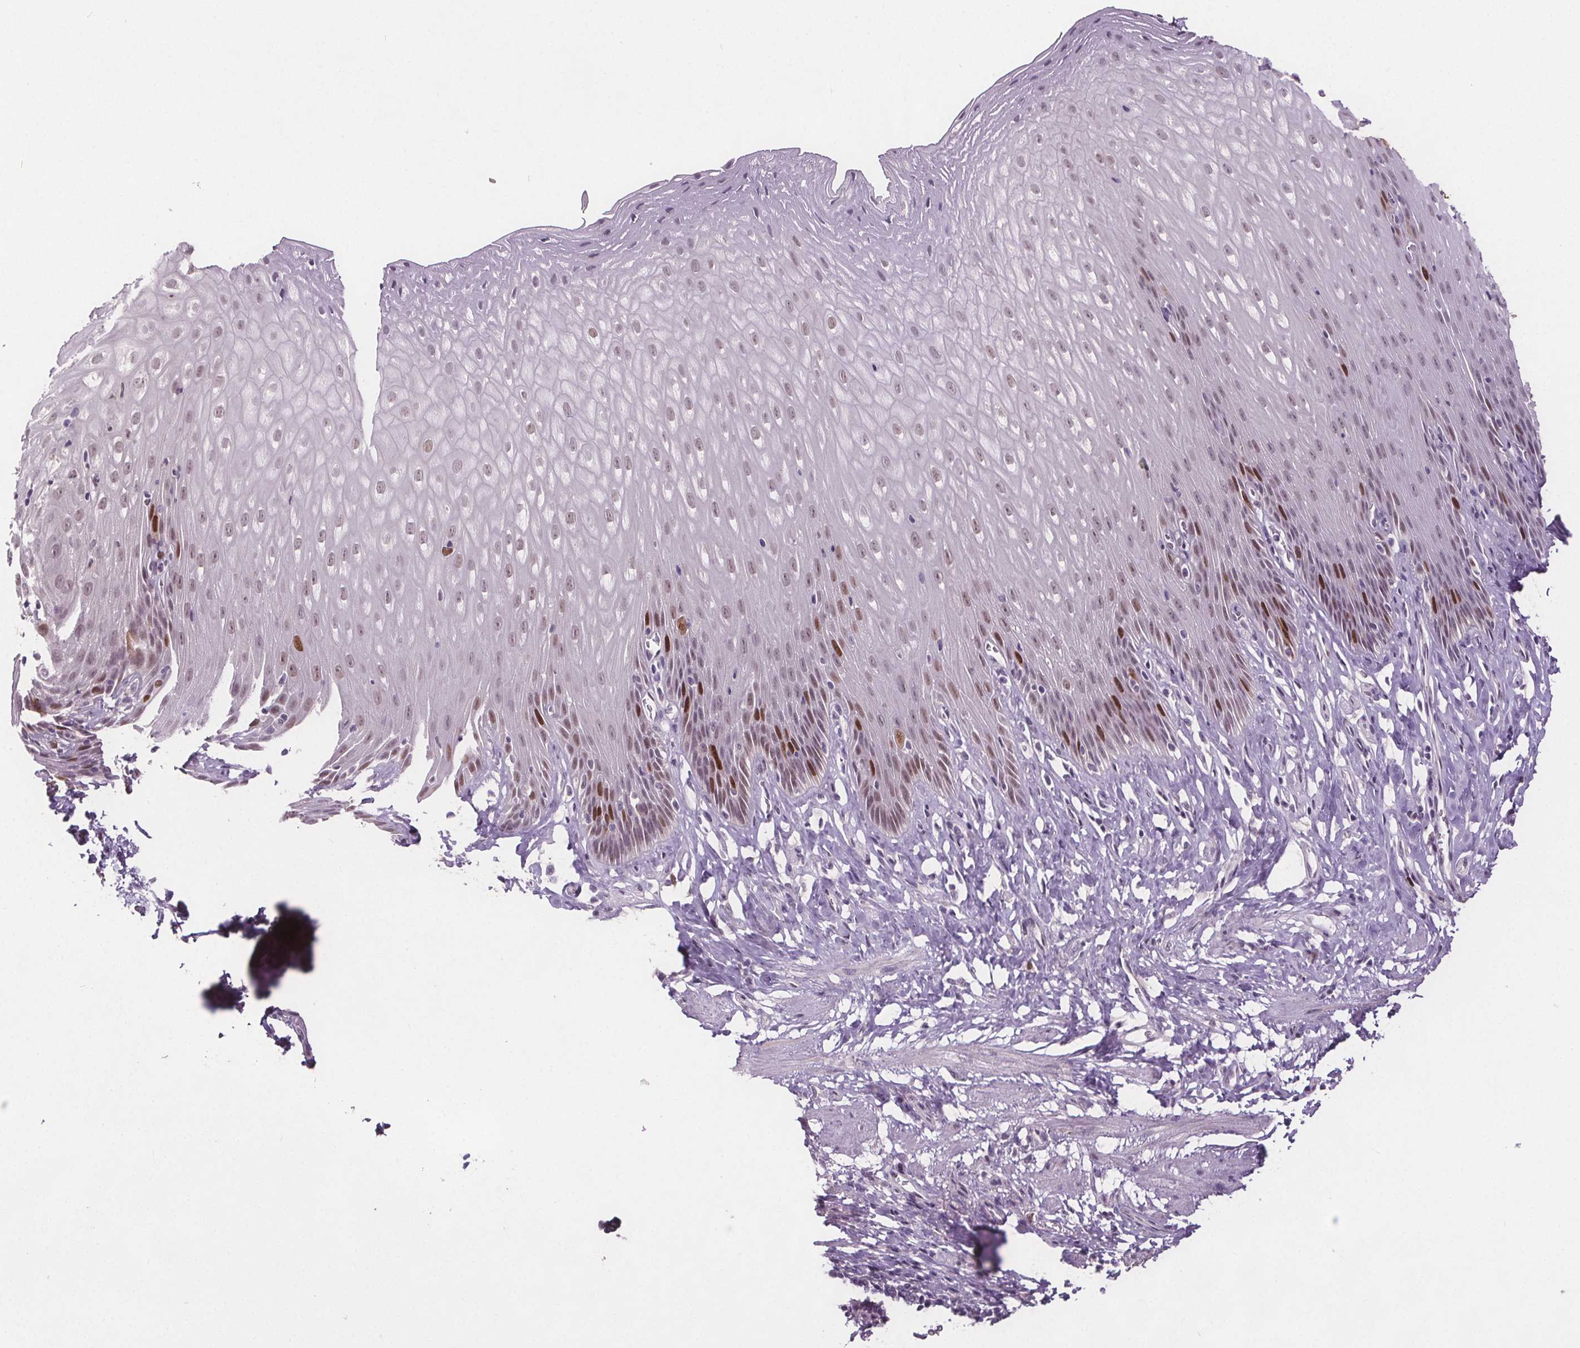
{"staining": {"intensity": "moderate", "quantity": "<25%", "location": "nuclear"}, "tissue": "esophagus", "cell_type": "Squamous epithelial cells", "image_type": "normal", "snomed": [{"axis": "morphology", "description": "Normal tissue, NOS"}, {"axis": "topography", "description": "Esophagus"}], "caption": "Immunohistochemistry (IHC) photomicrograph of normal esophagus stained for a protein (brown), which exhibits low levels of moderate nuclear expression in about <25% of squamous epithelial cells.", "gene": "CENPF", "patient": {"sex": "female", "age": 61}}